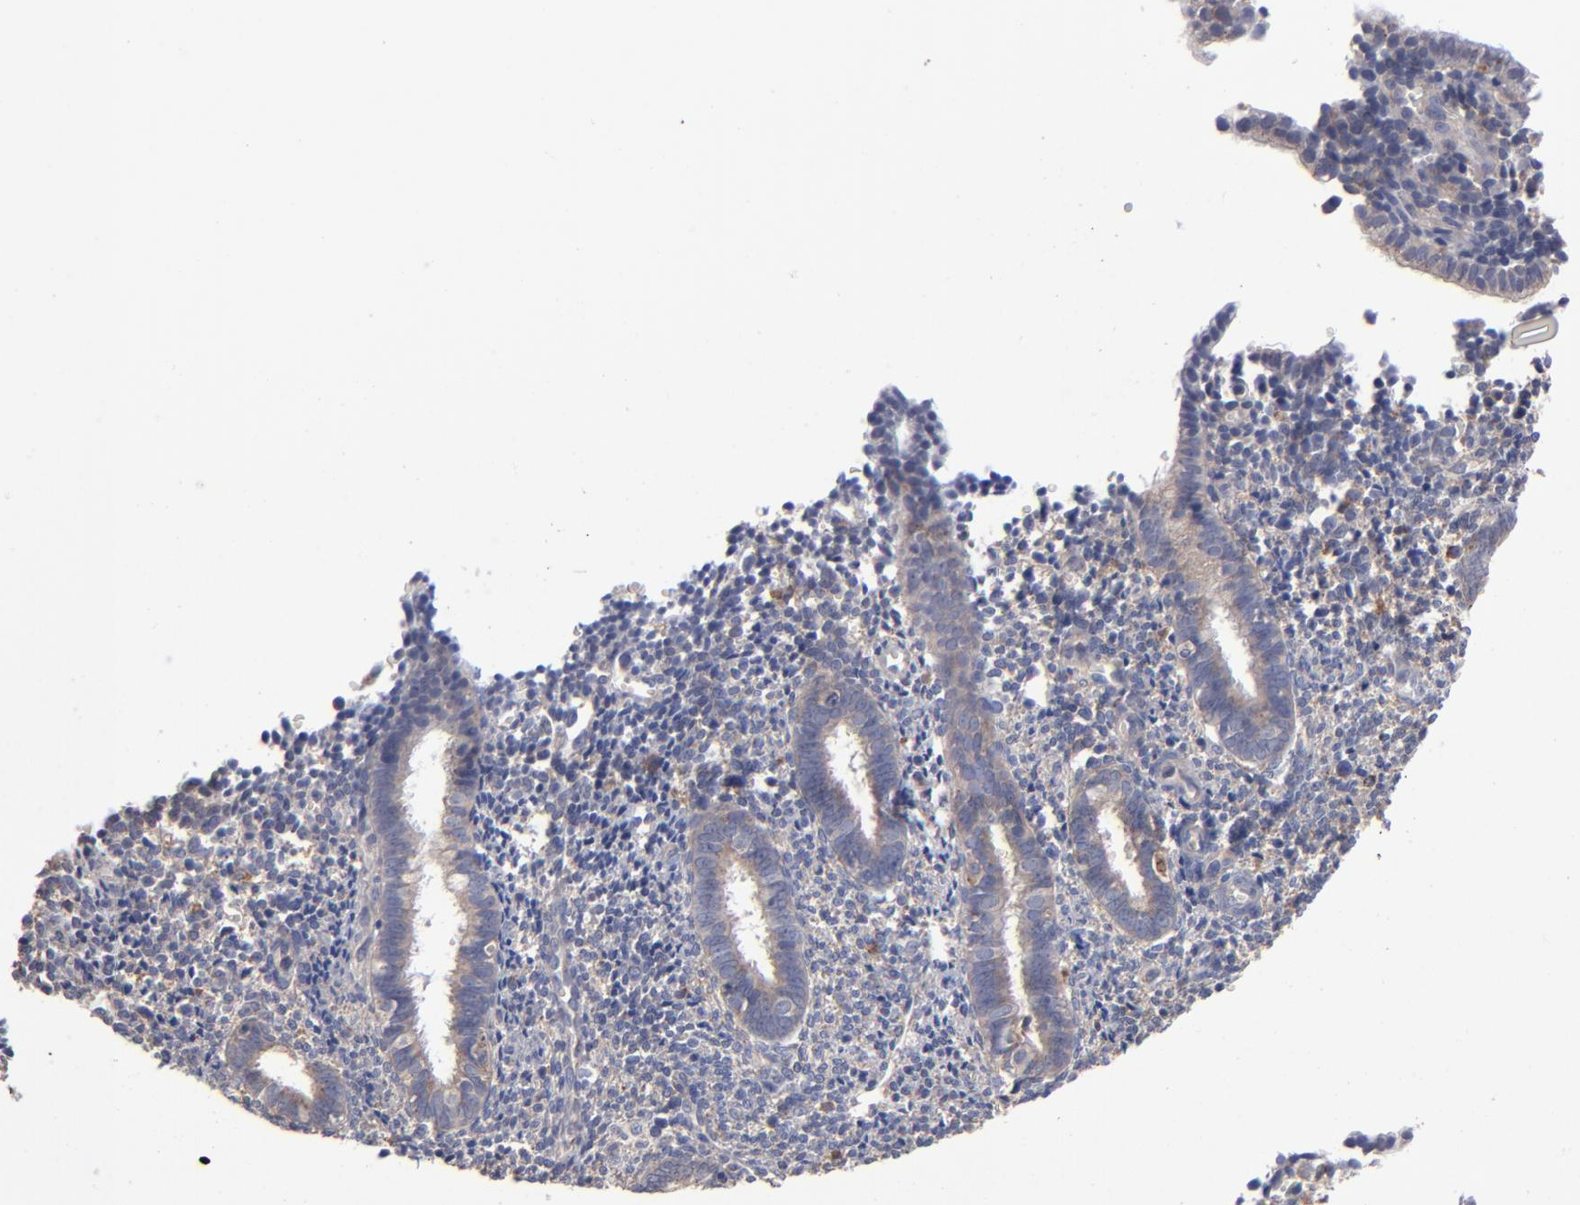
{"staining": {"intensity": "negative", "quantity": "none", "location": "none"}, "tissue": "endometrium", "cell_type": "Cells in endometrial stroma", "image_type": "normal", "snomed": [{"axis": "morphology", "description": "Normal tissue, NOS"}, {"axis": "topography", "description": "Endometrium"}], "caption": "Endometrium stained for a protein using immunohistochemistry displays no expression cells in endometrial stroma.", "gene": "RRAGA", "patient": {"sex": "female", "age": 27}}